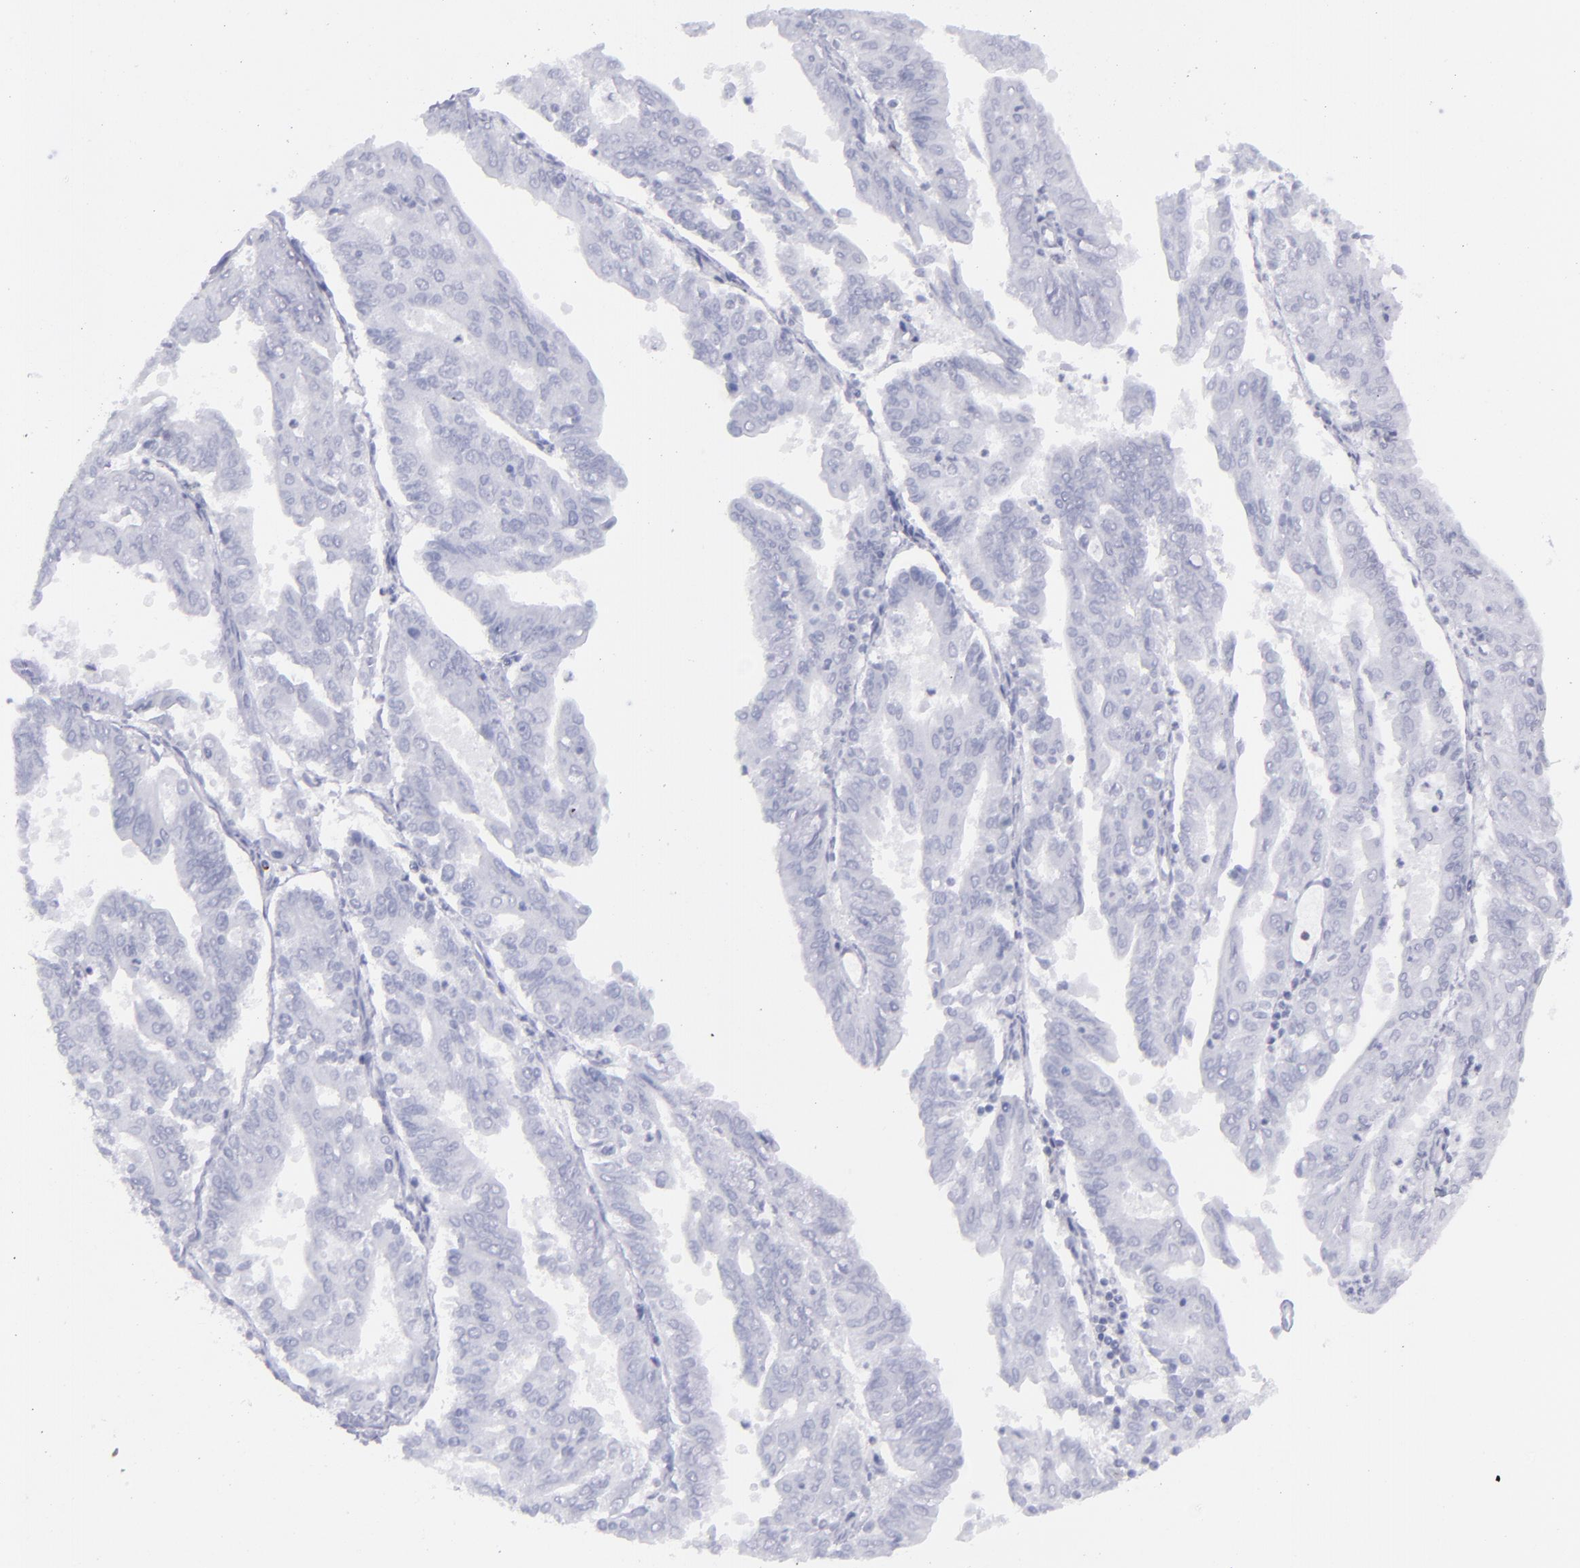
{"staining": {"intensity": "negative", "quantity": "none", "location": "none"}, "tissue": "endometrial cancer", "cell_type": "Tumor cells", "image_type": "cancer", "snomed": [{"axis": "morphology", "description": "Adenocarcinoma, NOS"}, {"axis": "topography", "description": "Endometrium"}], "caption": "A photomicrograph of human endometrial cancer (adenocarcinoma) is negative for staining in tumor cells. (DAB (3,3'-diaminobenzidine) immunohistochemistry, high magnification).", "gene": "SELPLG", "patient": {"sex": "female", "age": 79}}